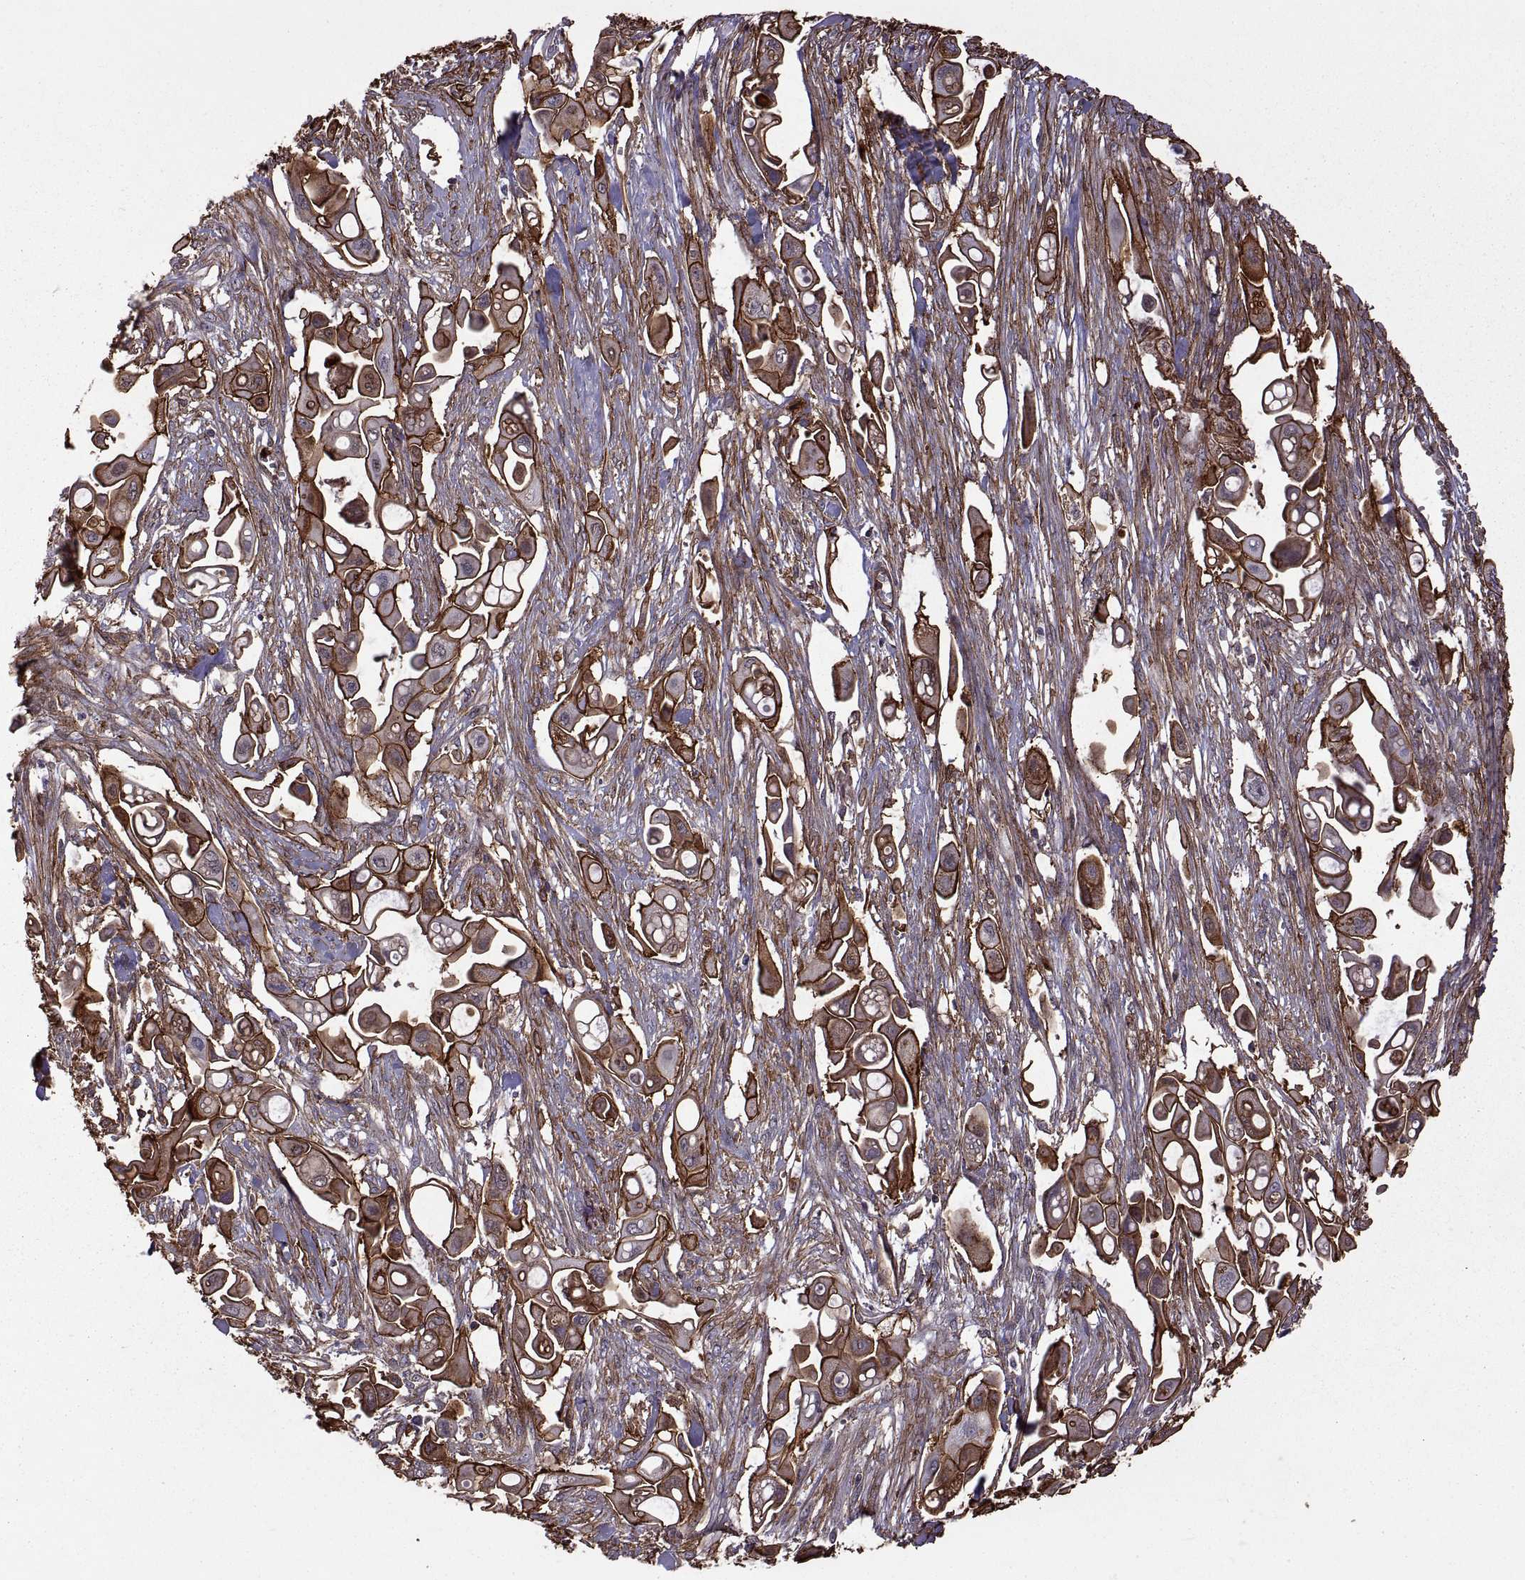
{"staining": {"intensity": "strong", "quantity": ">75%", "location": "cytoplasmic/membranous"}, "tissue": "pancreatic cancer", "cell_type": "Tumor cells", "image_type": "cancer", "snomed": [{"axis": "morphology", "description": "Adenocarcinoma, NOS"}, {"axis": "topography", "description": "Pancreas"}], "caption": "The immunohistochemical stain shows strong cytoplasmic/membranous positivity in tumor cells of pancreatic cancer tissue.", "gene": "S100A10", "patient": {"sex": "male", "age": 50}}